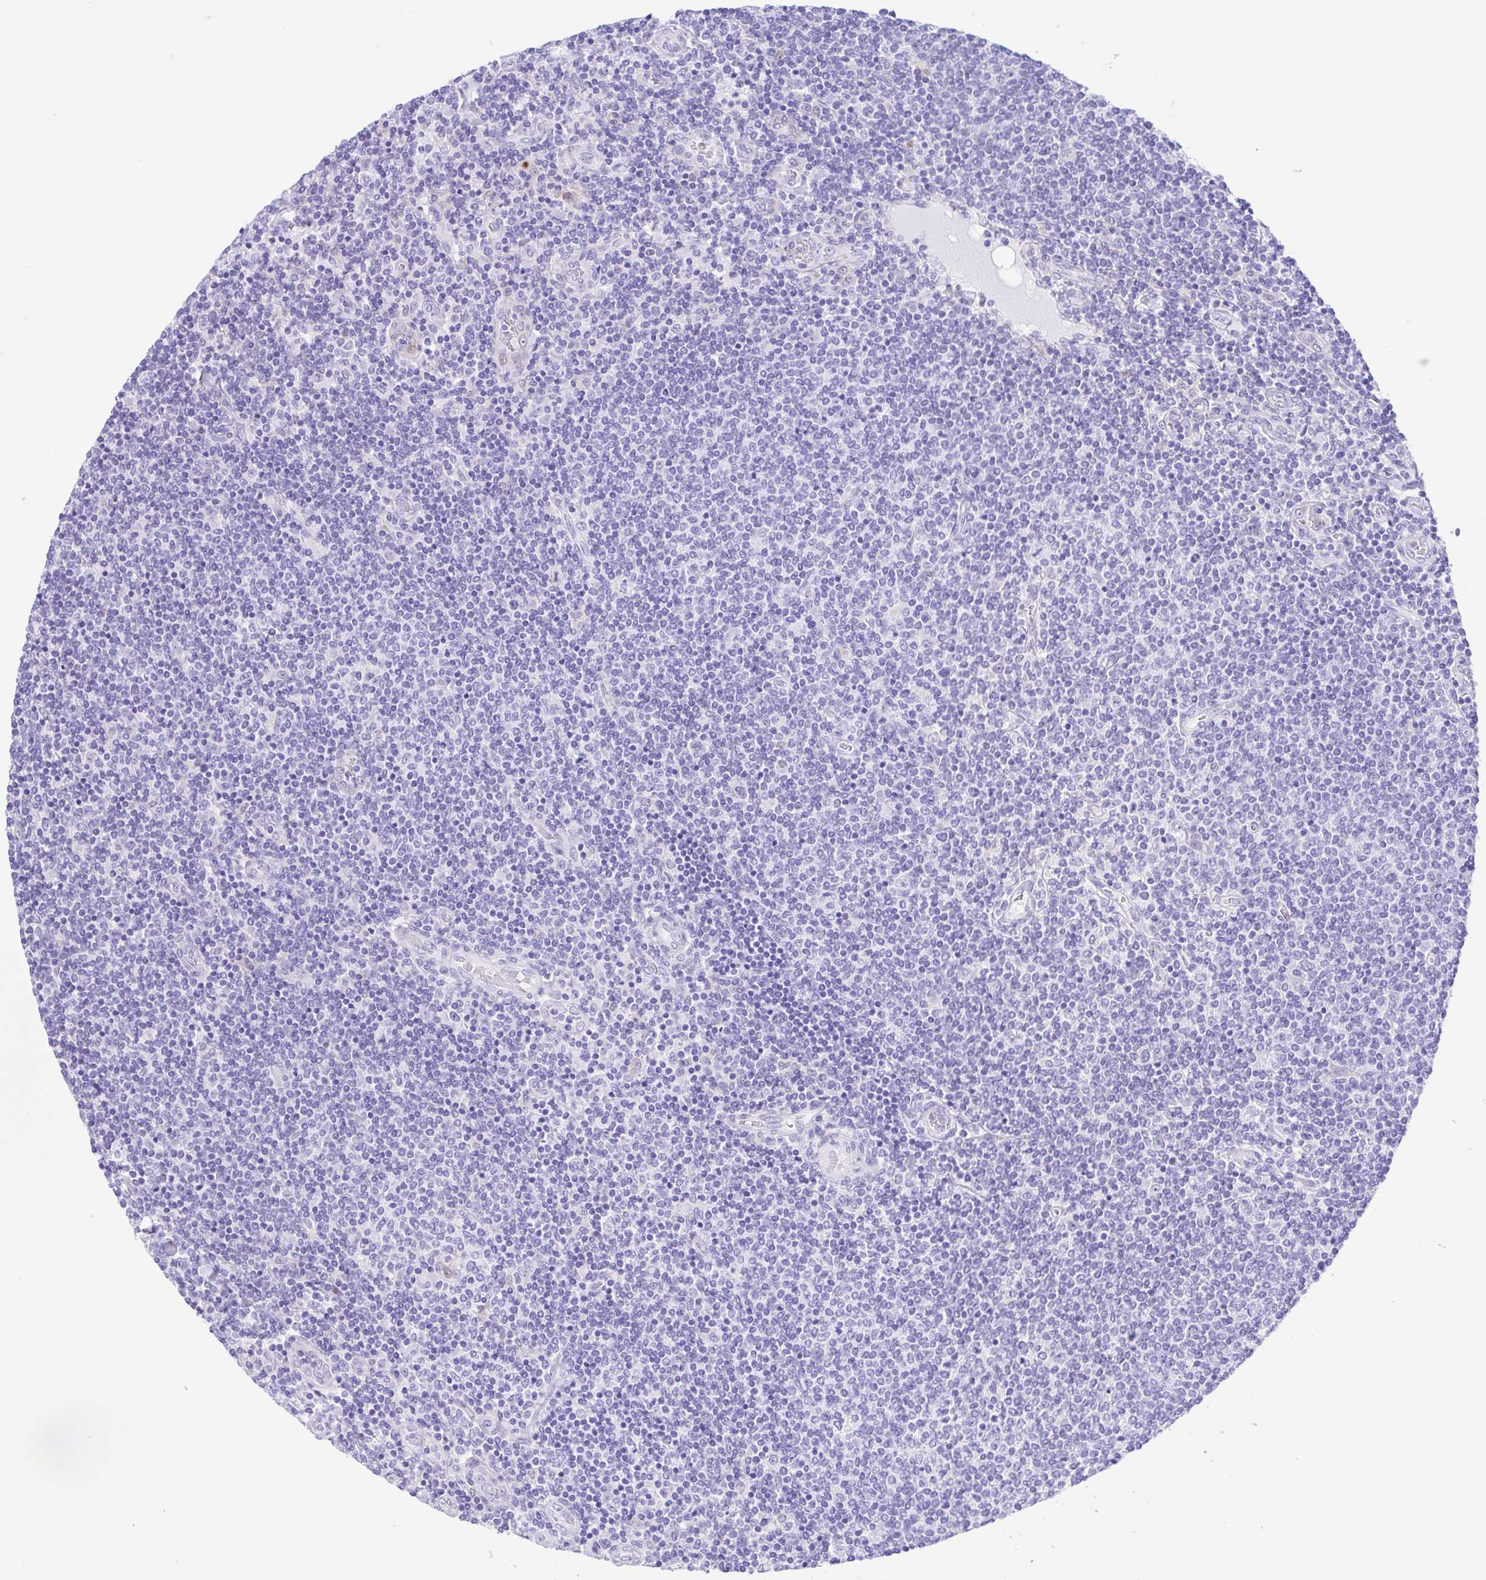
{"staining": {"intensity": "negative", "quantity": "none", "location": "none"}, "tissue": "lymphoma", "cell_type": "Tumor cells", "image_type": "cancer", "snomed": [{"axis": "morphology", "description": "Malignant lymphoma, non-Hodgkin's type, Low grade"}, {"axis": "topography", "description": "Lymph node"}], "caption": "High power microscopy photomicrograph of an immunohistochemistry micrograph of lymphoma, revealing no significant expression in tumor cells.", "gene": "GPR17", "patient": {"sex": "male", "age": 52}}